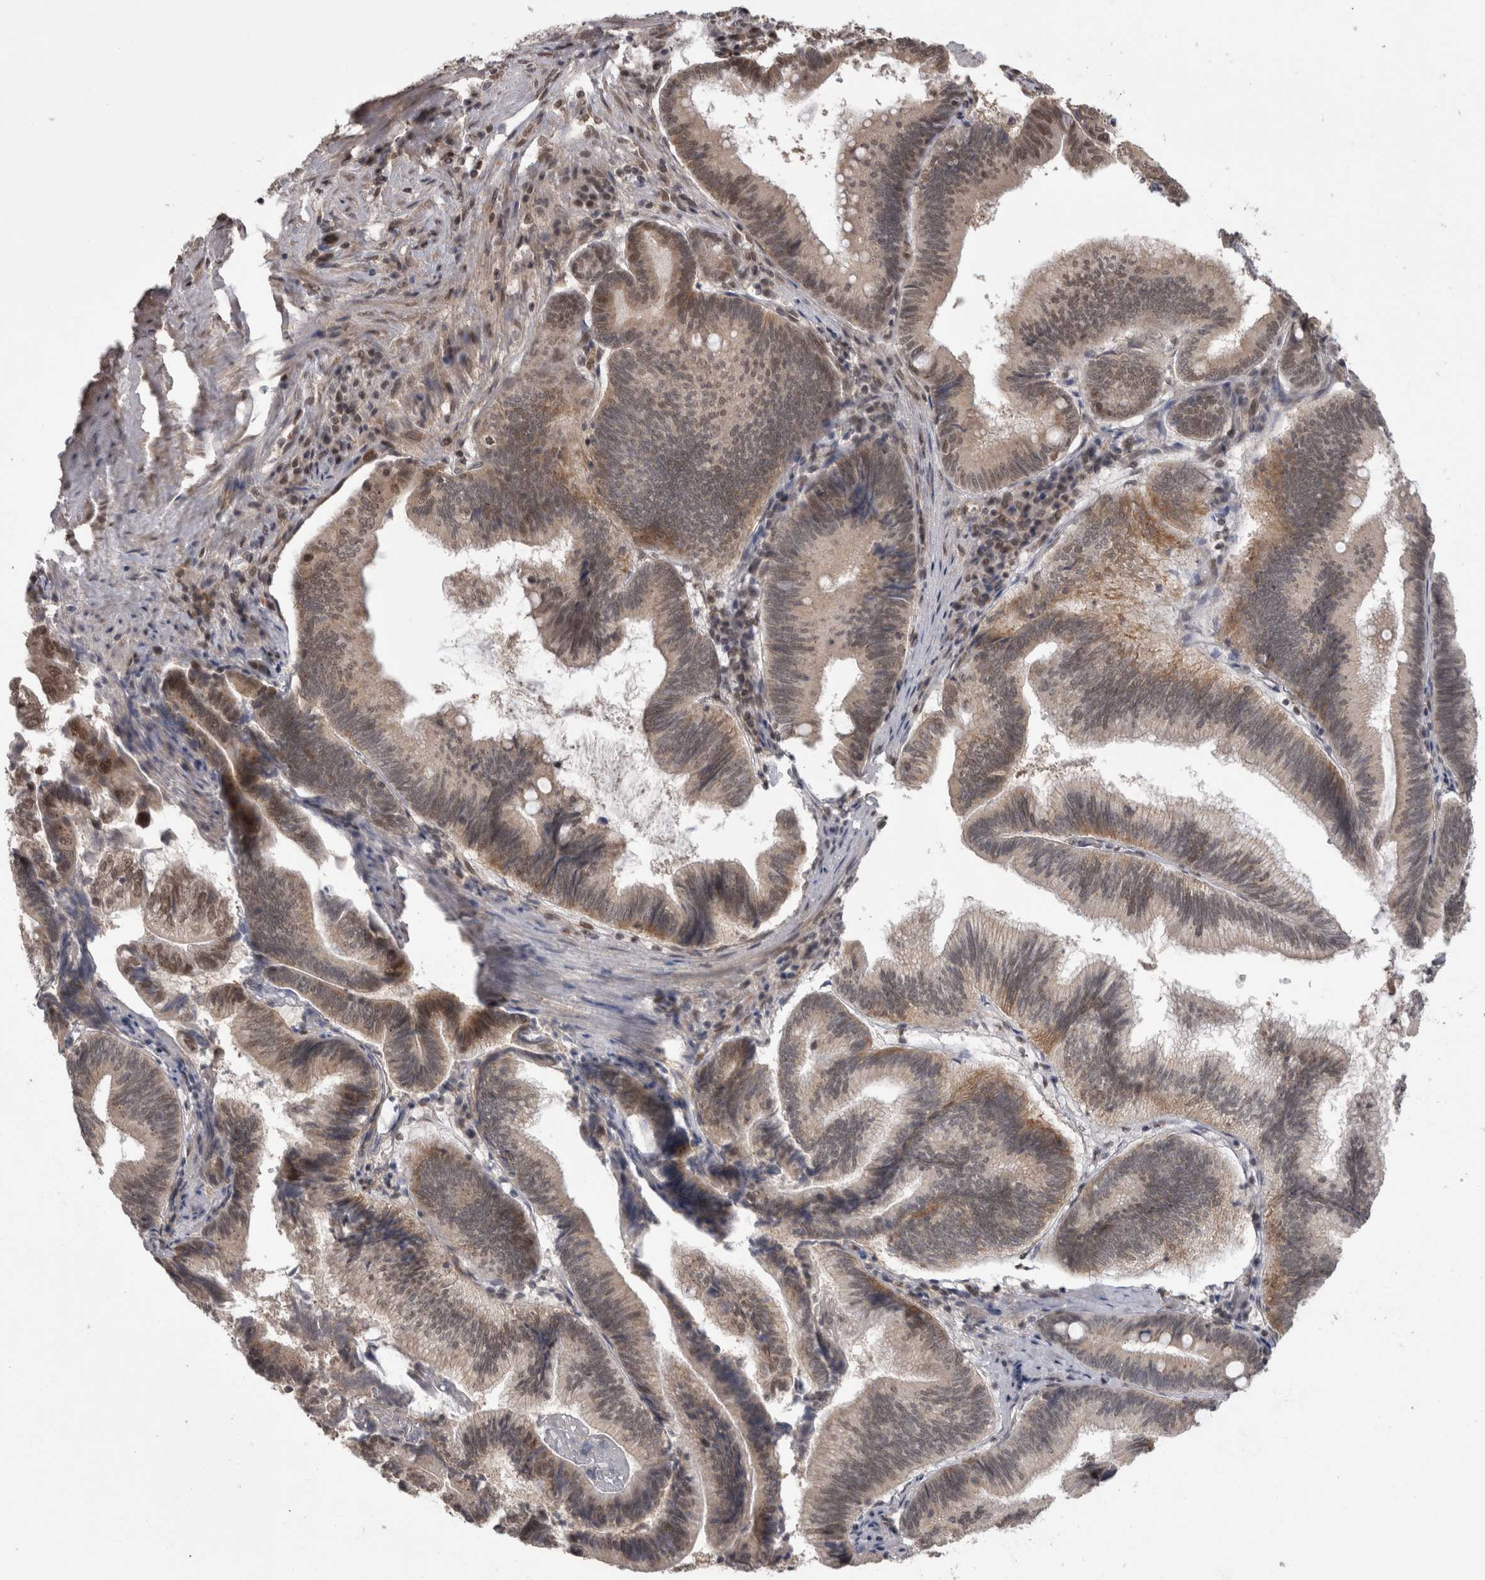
{"staining": {"intensity": "moderate", "quantity": "25%-75%", "location": "cytoplasmic/membranous,nuclear"}, "tissue": "pancreatic cancer", "cell_type": "Tumor cells", "image_type": "cancer", "snomed": [{"axis": "morphology", "description": "Adenocarcinoma, NOS"}, {"axis": "topography", "description": "Pancreas"}], "caption": "A histopathology image of human pancreatic adenocarcinoma stained for a protein shows moderate cytoplasmic/membranous and nuclear brown staining in tumor cells. (DAB (3,3'-diaminobenzidine) IHC with brightfield microscopy, high magnification).", "gene": "MTBP", "patient": {"sex": "male", "age": 82}}